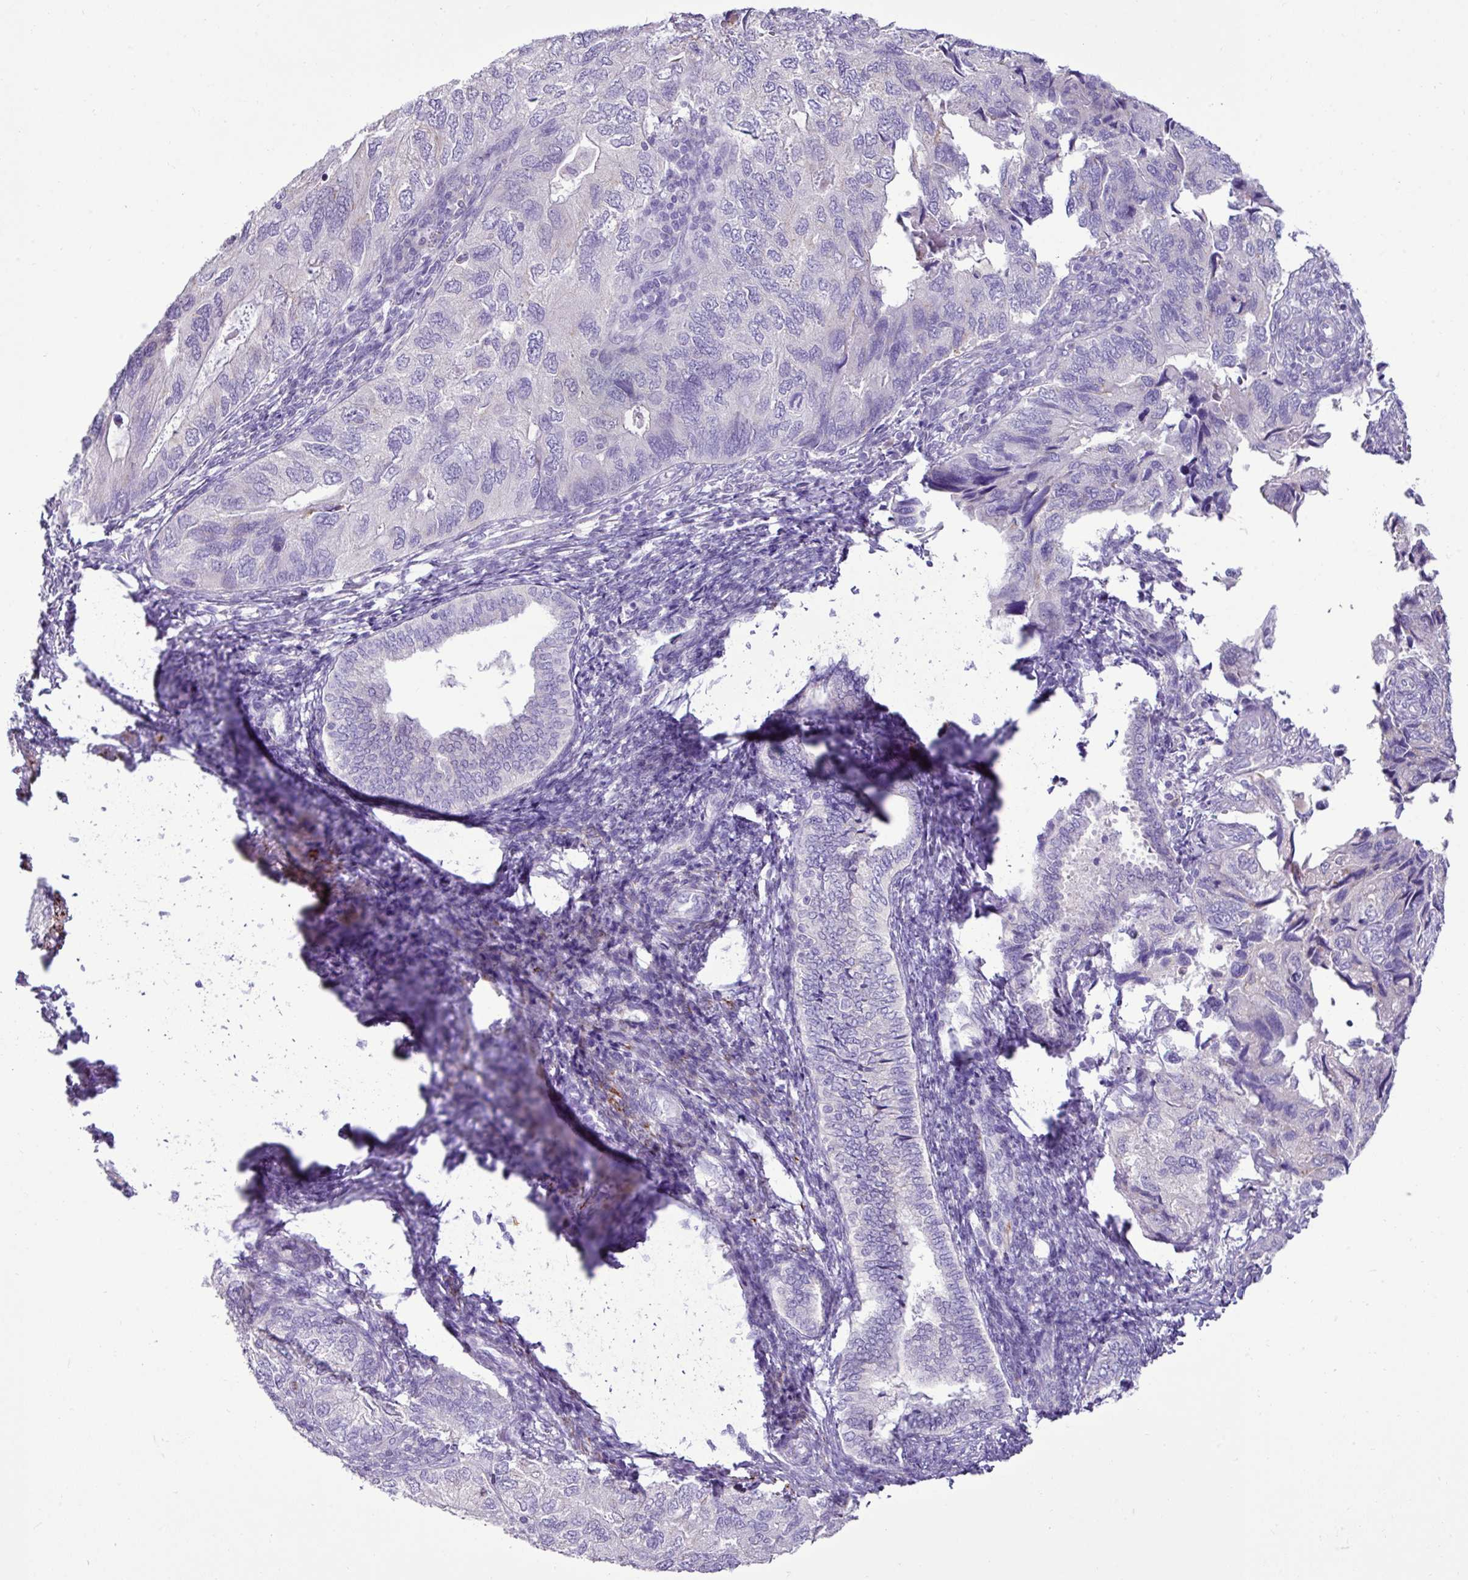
{"staining": {"intensity": "negative", "quantity": "none", "location": "none"}, "tissue": "endometrial cancer", "cell_type": "Tumor cells", "image_type": "cancer", "snomed": [{"axis": "morphology", "description": "Carcinoma, NOS"}, {"axis": "topography", "description": "Uterus"}], "caption": "This is an IHC histopathology image of human endometrial carcinoma. There is no positivity in tumor cells.", "gene": "ZSCAN5A", "patient": {"sex": "female", "age": 76}}